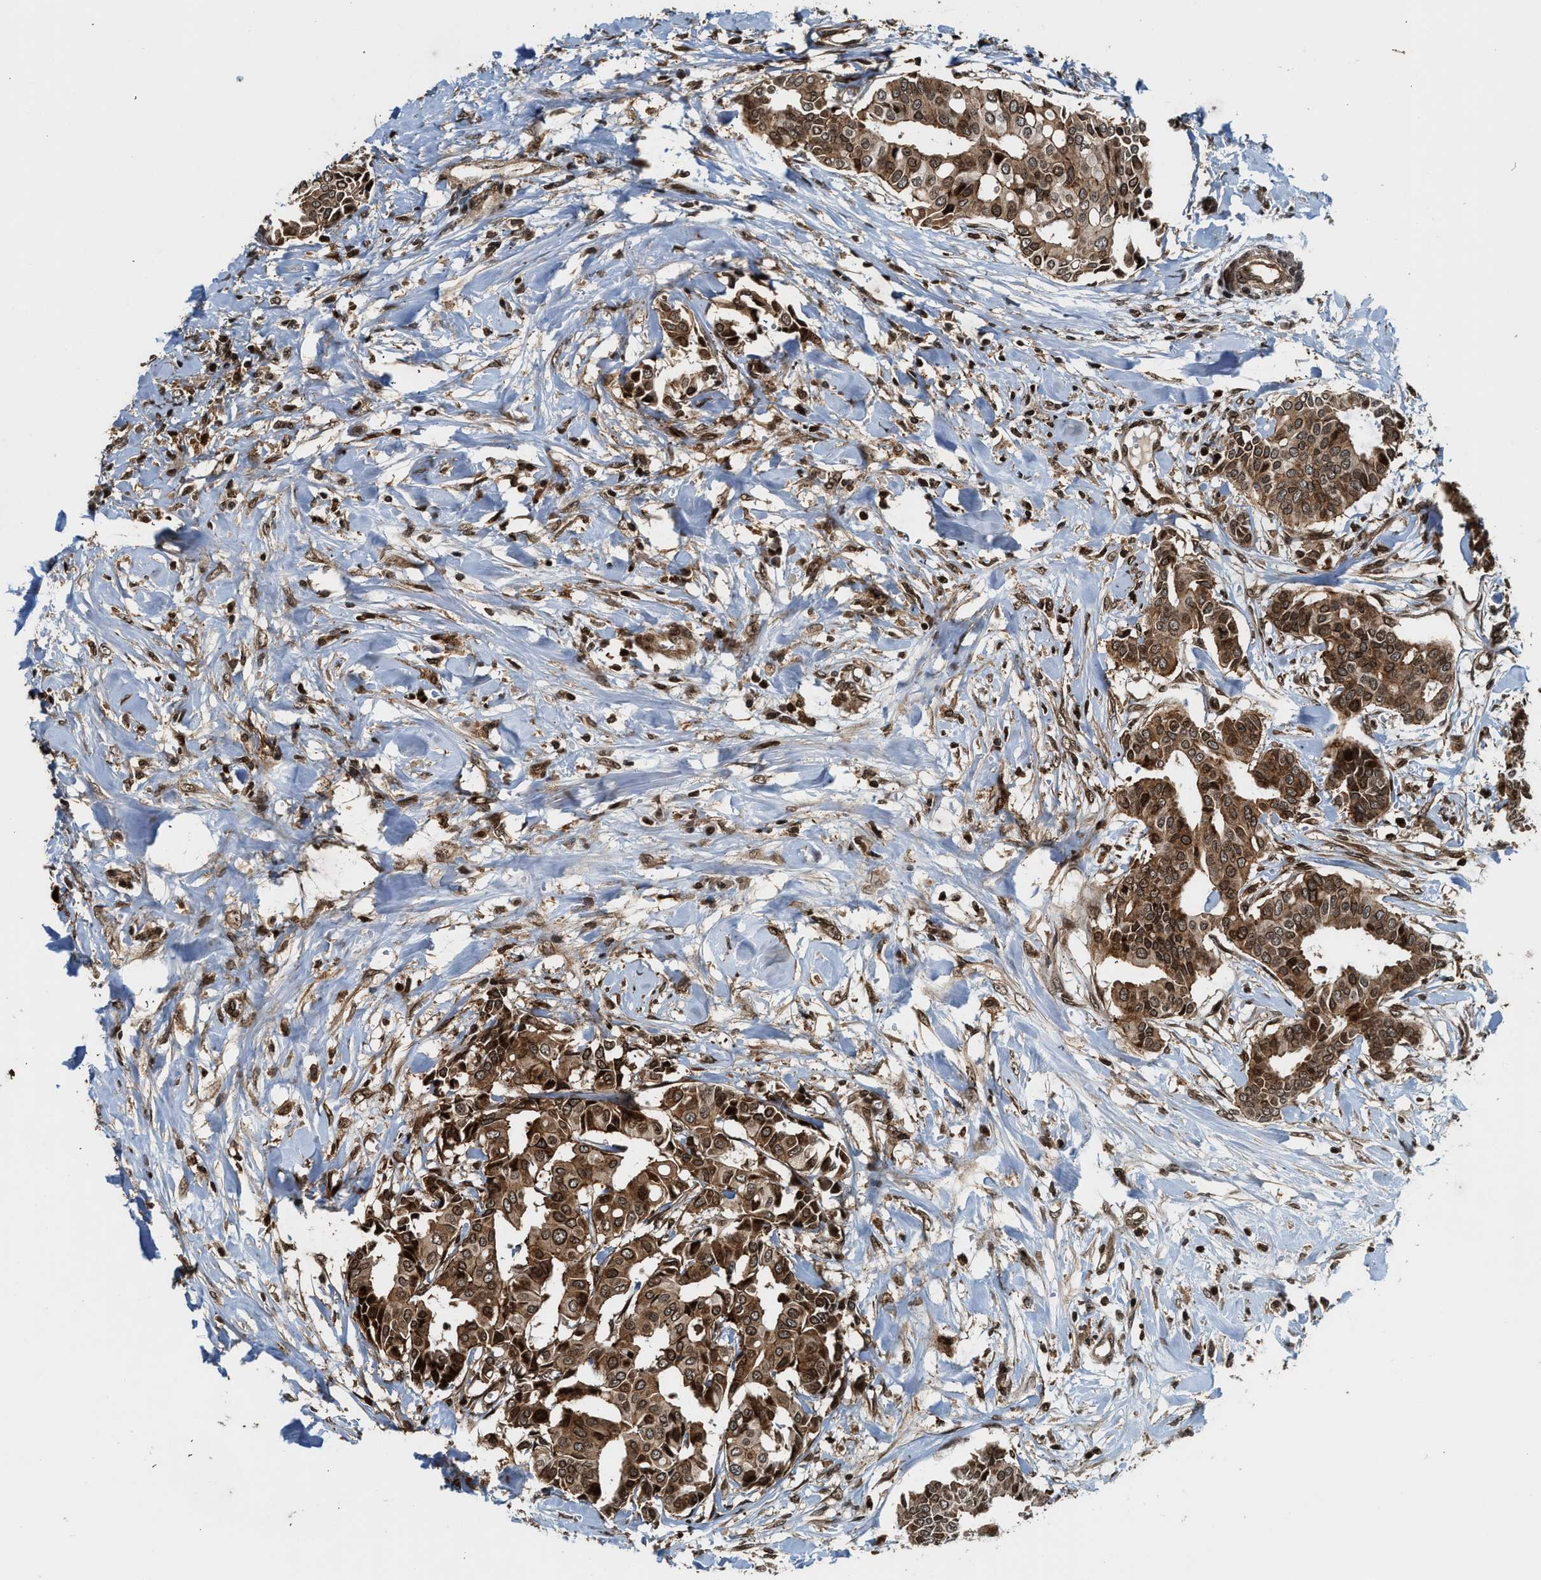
{"staining": {"intensity": "moderate", "quantity": ">75%", "location": "cytoplasmic/membranous,nuclear"}, "tissue": "head and neck cancer", "cell_type": "Tumor cells", "image_type": "cancer", "snomed": [{"axis": "morphology", "description": "Adenocarcinoma, NOS"}, {"axis": "topography", "description": "Salivary gland"}, {"axis": "topography", "description": "Head-Neck"}], "caption": "Tumor cells demonstrate medium levels of moderate cytoplasmic/membranous and nuclear expression in approximately >75% of cells in head and neck adenocarcinoma.", "gene": "MDM2", "patient": {"sex": "female", "age": 59}}